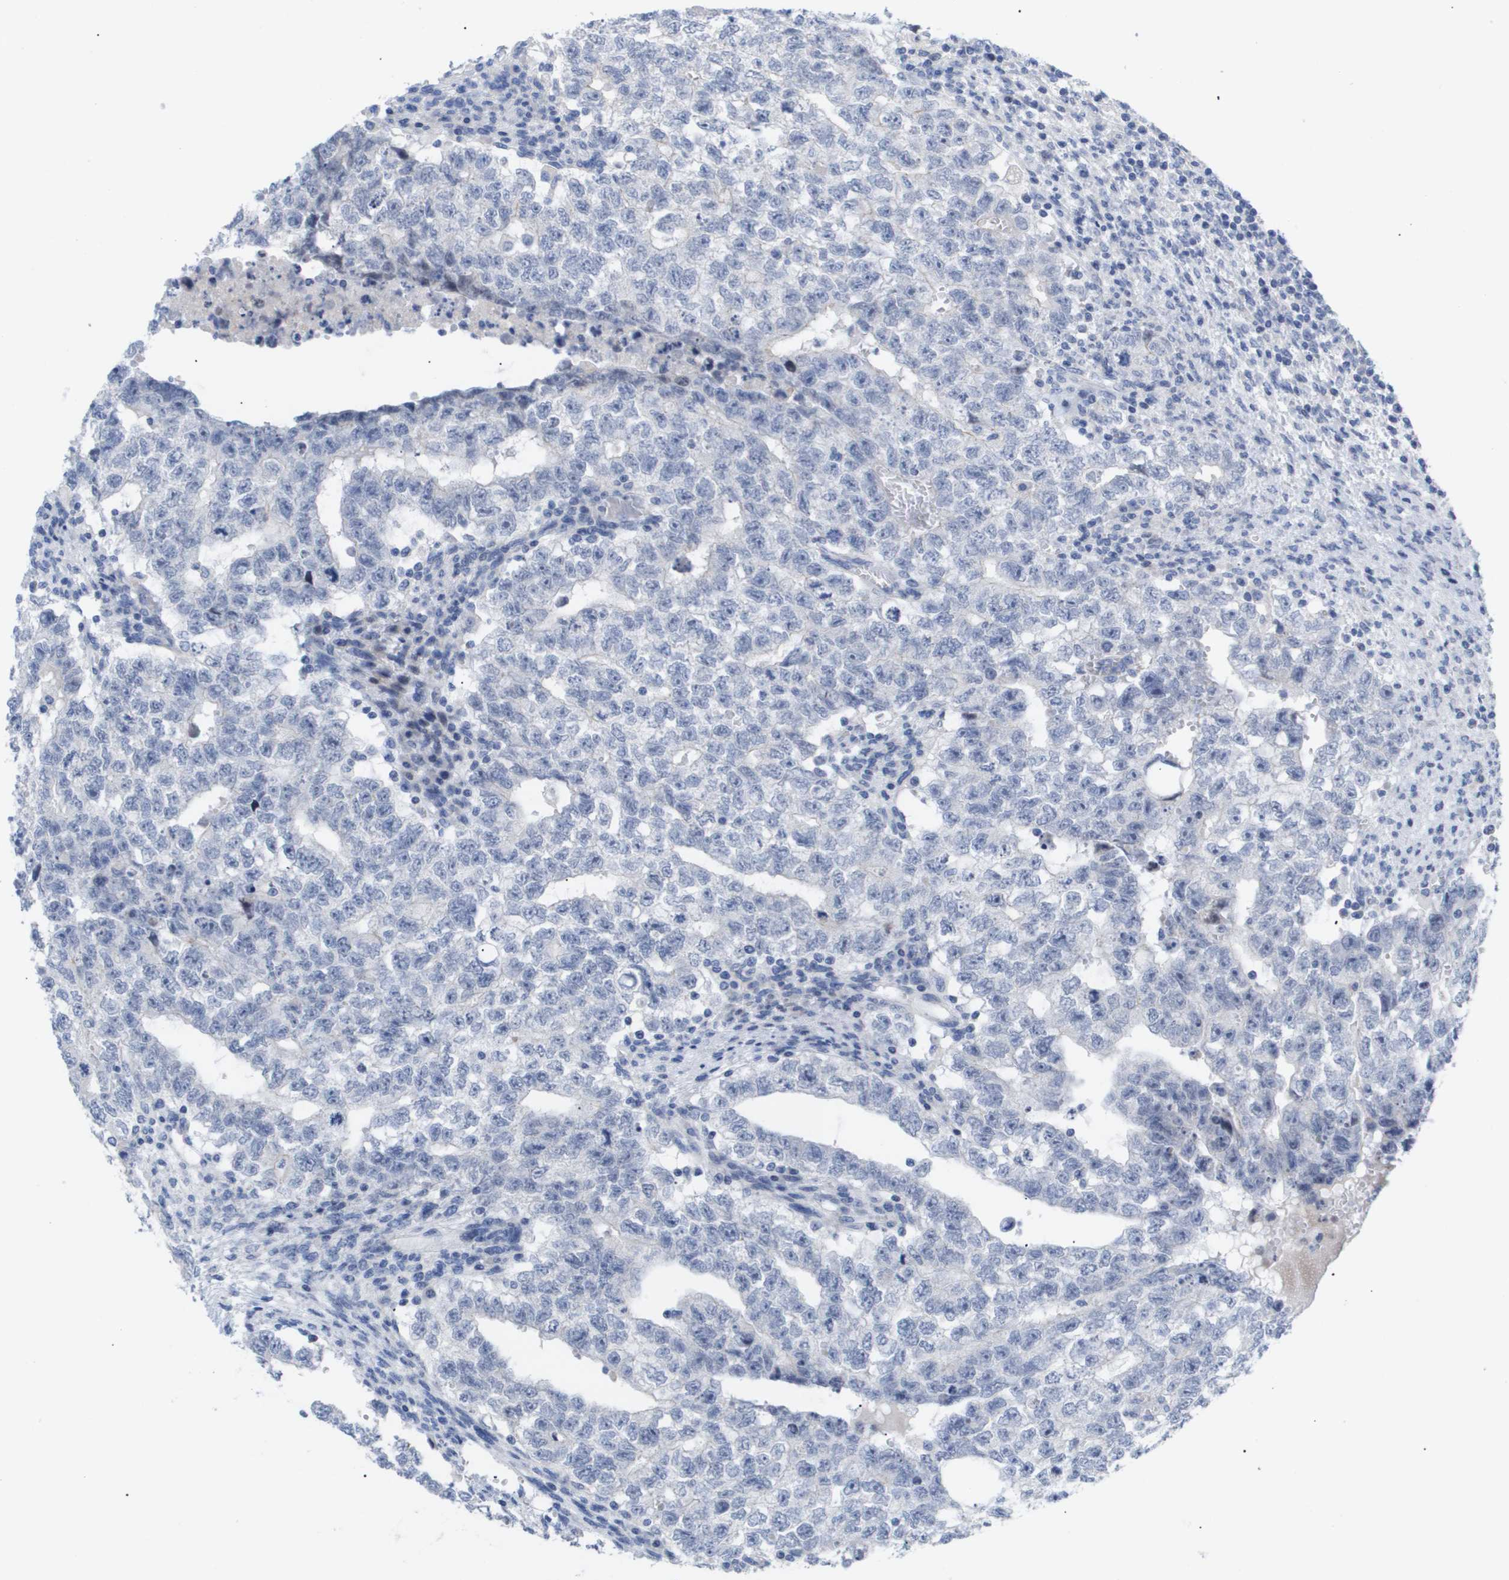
{"staining": {"intensity": "negative", "quantity": "none", "location": "none"}, "tissue": "testis cancer", "cell_type": "Tumor cells", "image_type": "cancer", "snomed": [{"axis": "morphology", "description": "Seminoma, NOS"}, {"axis": "morphology", "description": "Carcinoma, Embryonal, NOS"}, {"axis": "topography", "description": "Testis"}], "caption": "DAB (3,3'-diaminobenzidine) immunohistochemical staining of human testis seminoma reveals no significant expression in tumor cells.", "gene": "CAV3", "patient": {"sex": "male", "age": 38}}